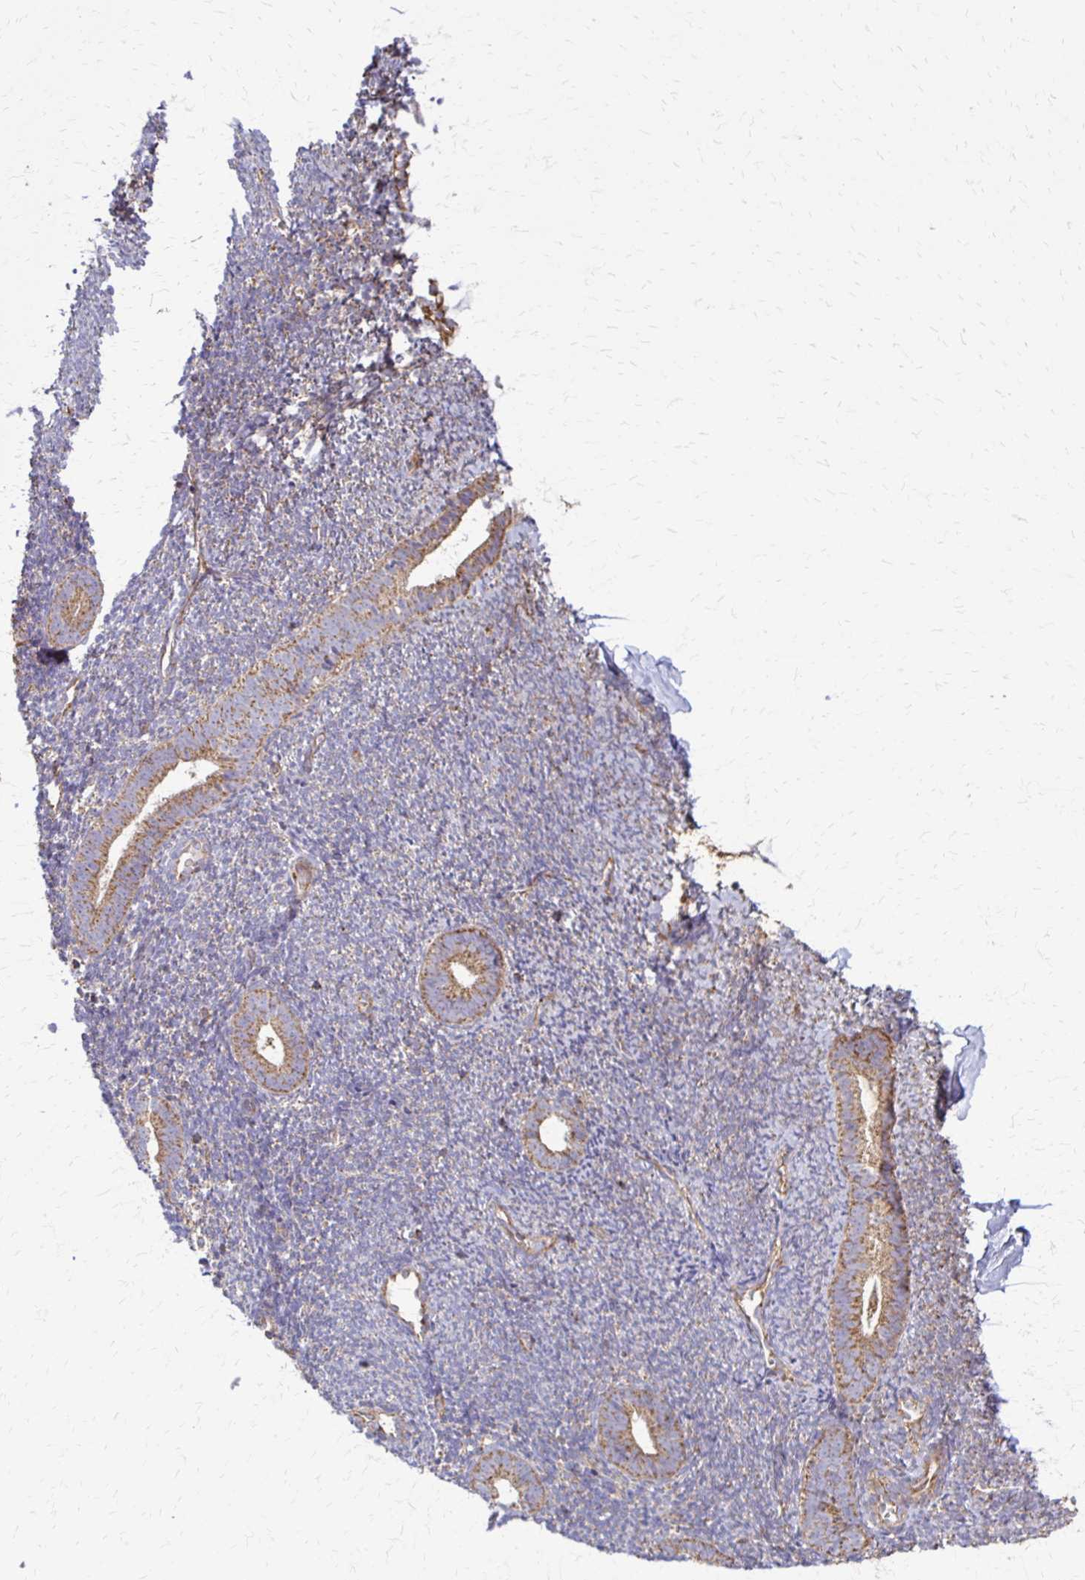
{"staining": {"intensity": "weak", "quantity": "25%-75%", "location": "cytoplasmic/membranous"}, "tissue": "endometrium", "cell_type": "Cells in endometrial stroma", "image_type": "normal", "snomed": [{"axis": "morphology", "description": "Normal tissue, NOS"}, {"axis": "topography", "description": "Endometrium"}], "caption": "Cells in endometrial stroma display low levels of weak cytoplasmic/membranous staining in about 25%-75% of cells in normal human endometrium.", "gene": "EIF4EBP2", "patient": {"sex": "female", "age": 39}}